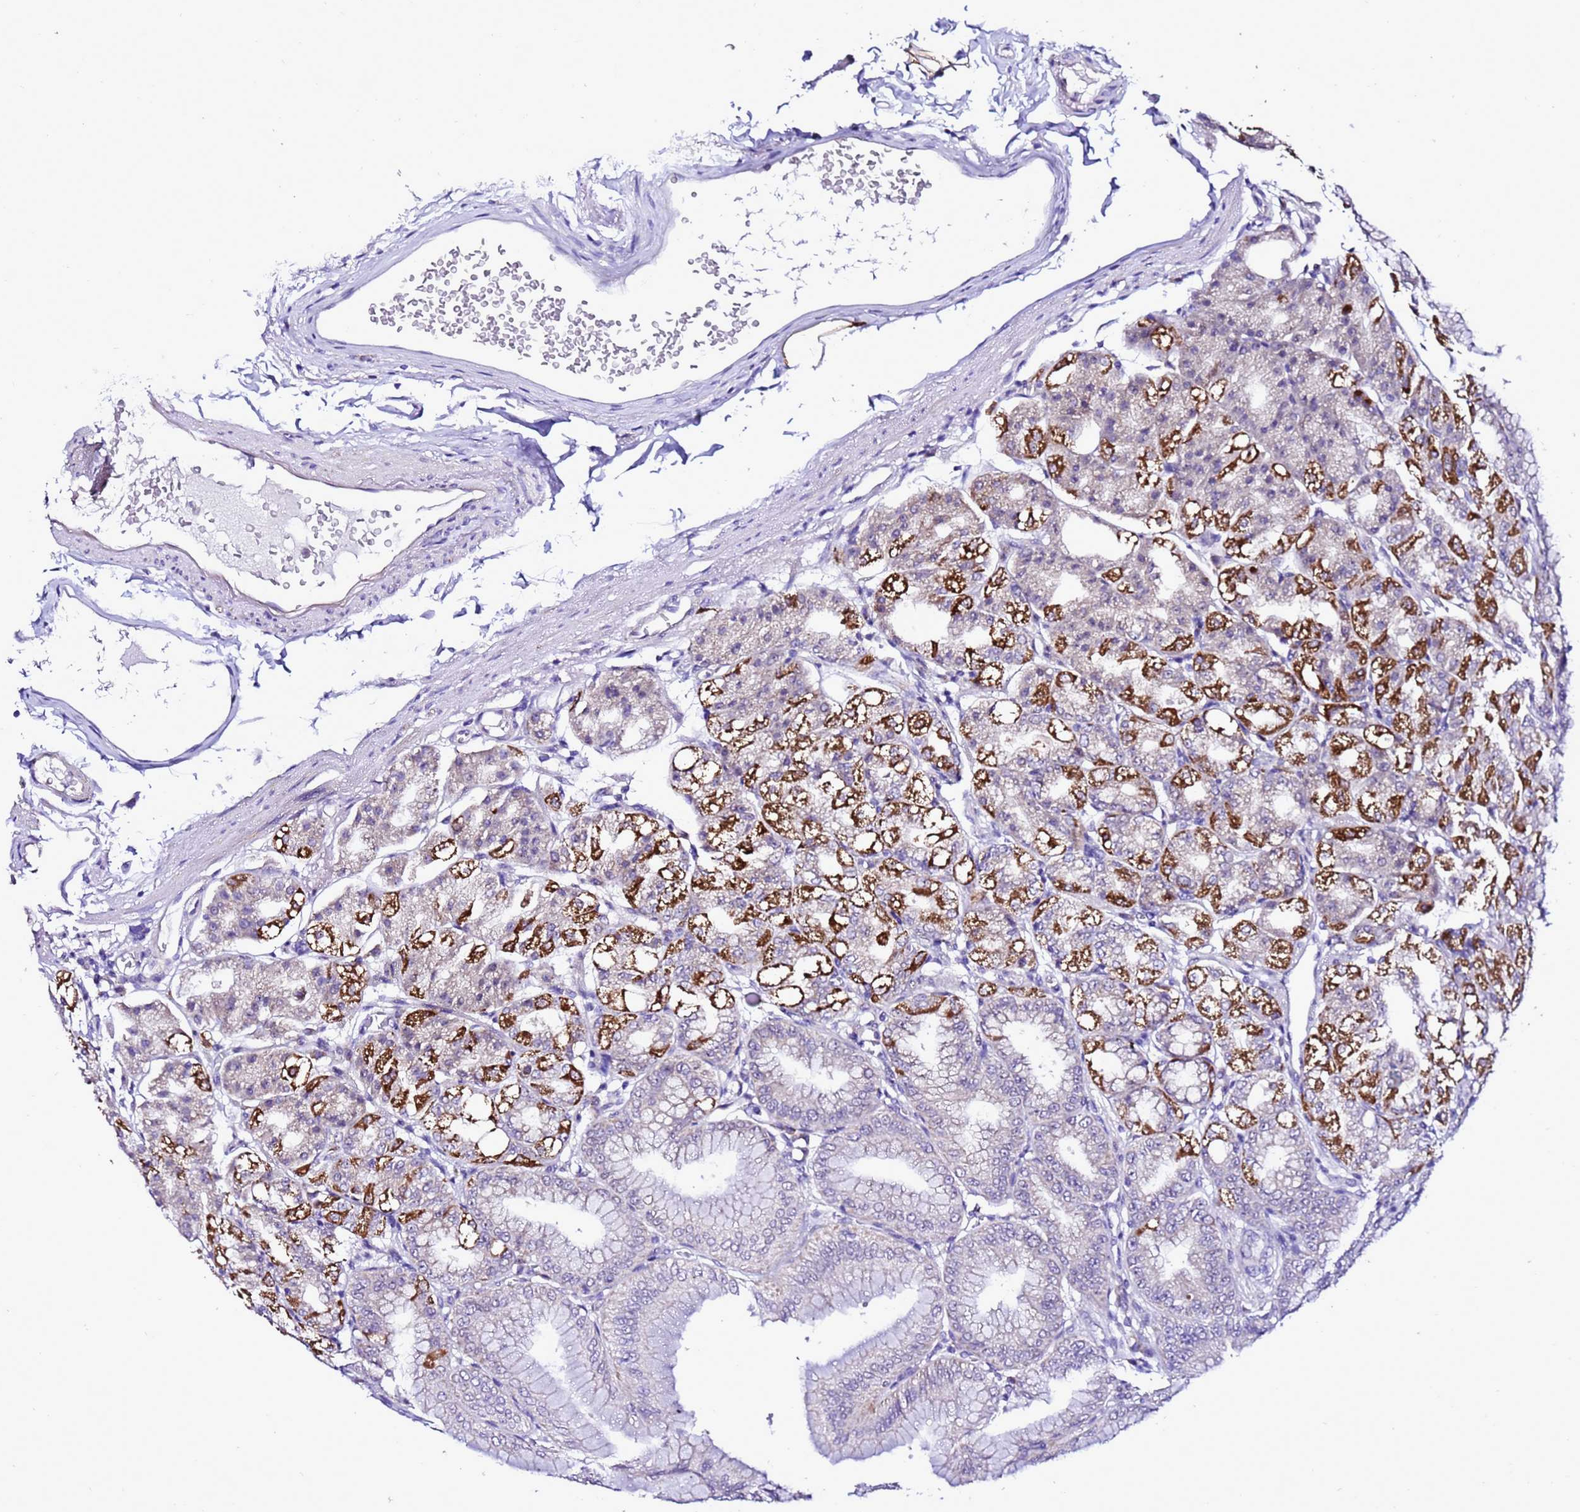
{"staining": {"intensity": "strong", "quantity": "<25%", "location": "cytoplasmic/membranous"}, "tissue": "stomach", "cell_type": "Glandular cells", "image_type": "normal", "snomed": [{"axis": "morphology", "description": "Normal tissue, NOS"}, {"axis": "topography", "description": "Stomach, lower"}], "caption": "This micrograph exhibits normal stomach stained with immunohistochemistry (IHC) to label a protein in brown. The cytoplasmic/membranous of glandular cells show strong positivity for the protein. Nuclei are counter-stained blue.", "gene": "DPH6", "patient": {"sex": "male", "age": 71}}